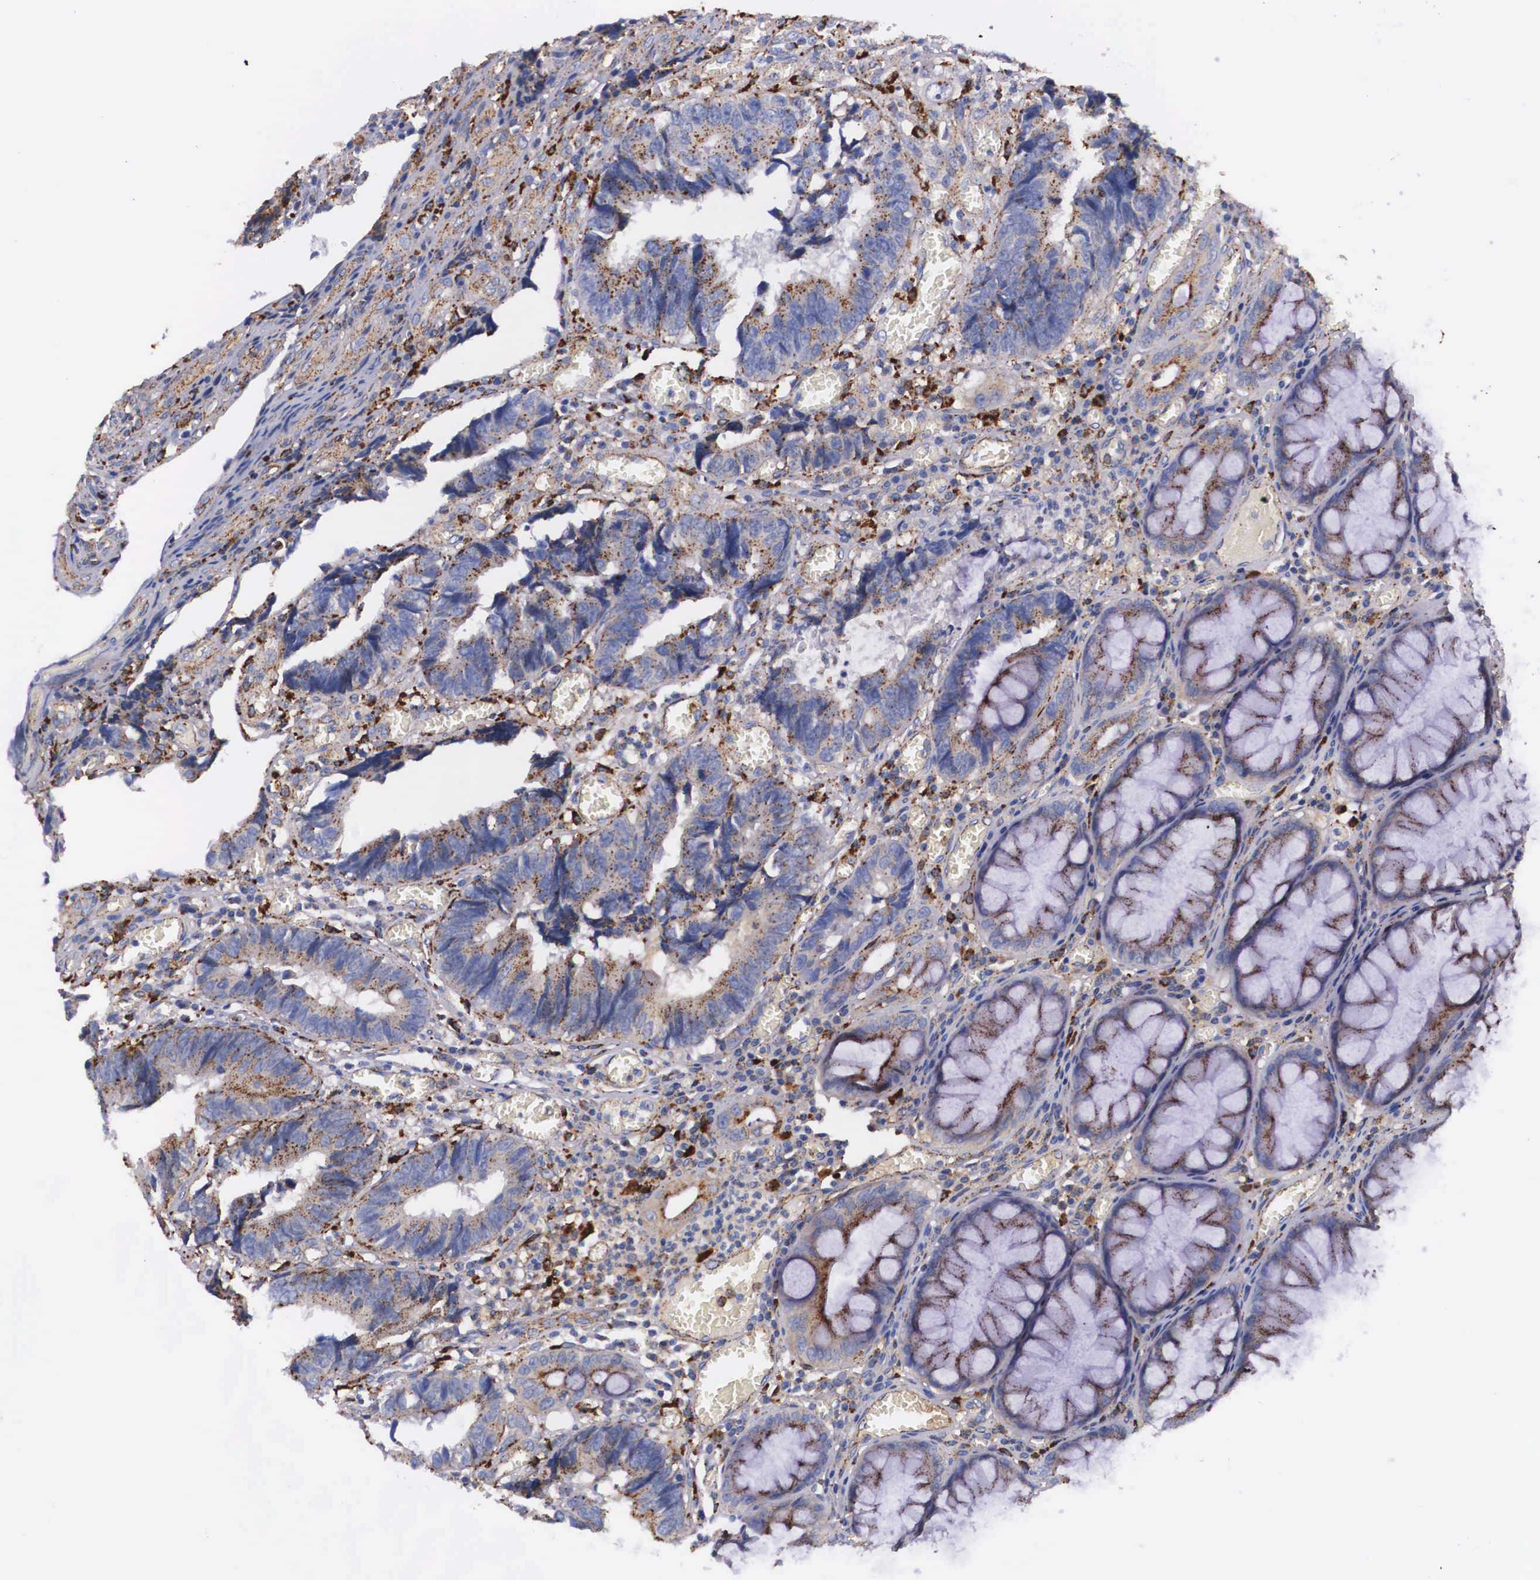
{"staining": {"intensity": "moderate", "quantity": "25%-75%", "location": "cytoplasmic/membranous"}, "tissue": "colorectal cancer", "cell_type": "Tumor cells", "image_type": "cancer", "snomed": [{"axis": "morphology", "description": "Adenocarcinoma, NOS"}, {"axis": "topography", "description": "Rectum"}], "caption": "DAB (3,3'-diaminobenzidine) immunohistochemical staining of human colorectal adenocarcinoma displays moderate cytoplasmic/membranous protein staining in approximately 25%-75% of tumor cells.", "gene": "NAGA", "patient": {"sex": "female", "age": 98}}